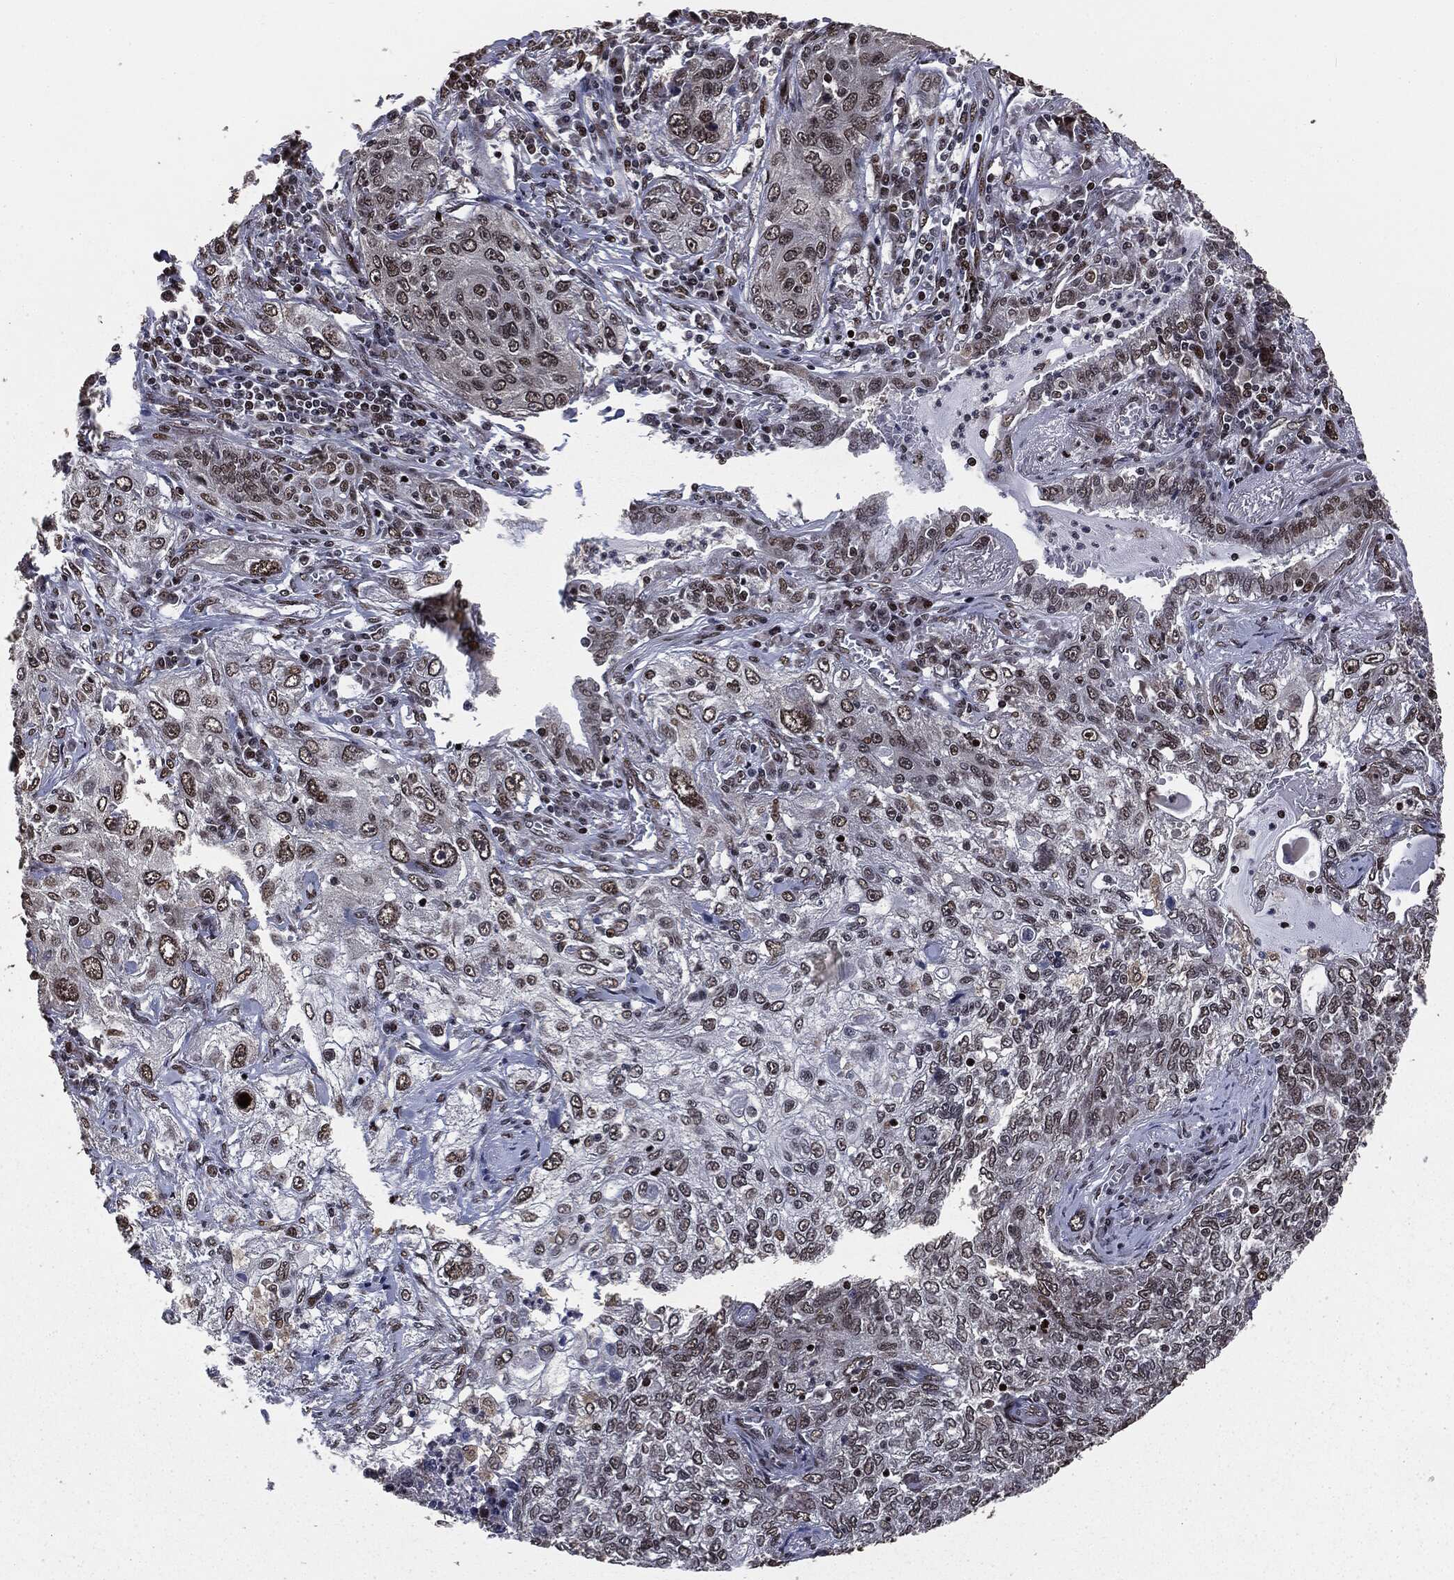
{"staining": {"intensity": "moderate", "quantity": ">75%", "location": "nuclear"}, "tissue": "lung cancer", "cell_type": "Tumor cells", "image_type": "cancer", "snomed": [{"axis": "morphology", "description": "Squamous cell carcinoma, NOS"}, {"axis": "topography", "description": "Lung"}], "caption": "The image exhibits immunohistochemical staining of lung squamous cell carcinoma. There is moderate nuclear staining is seen in about >75% of tumor cells.", "gene": "DVL2", "patient": {"sex": "female", "age": 69}}